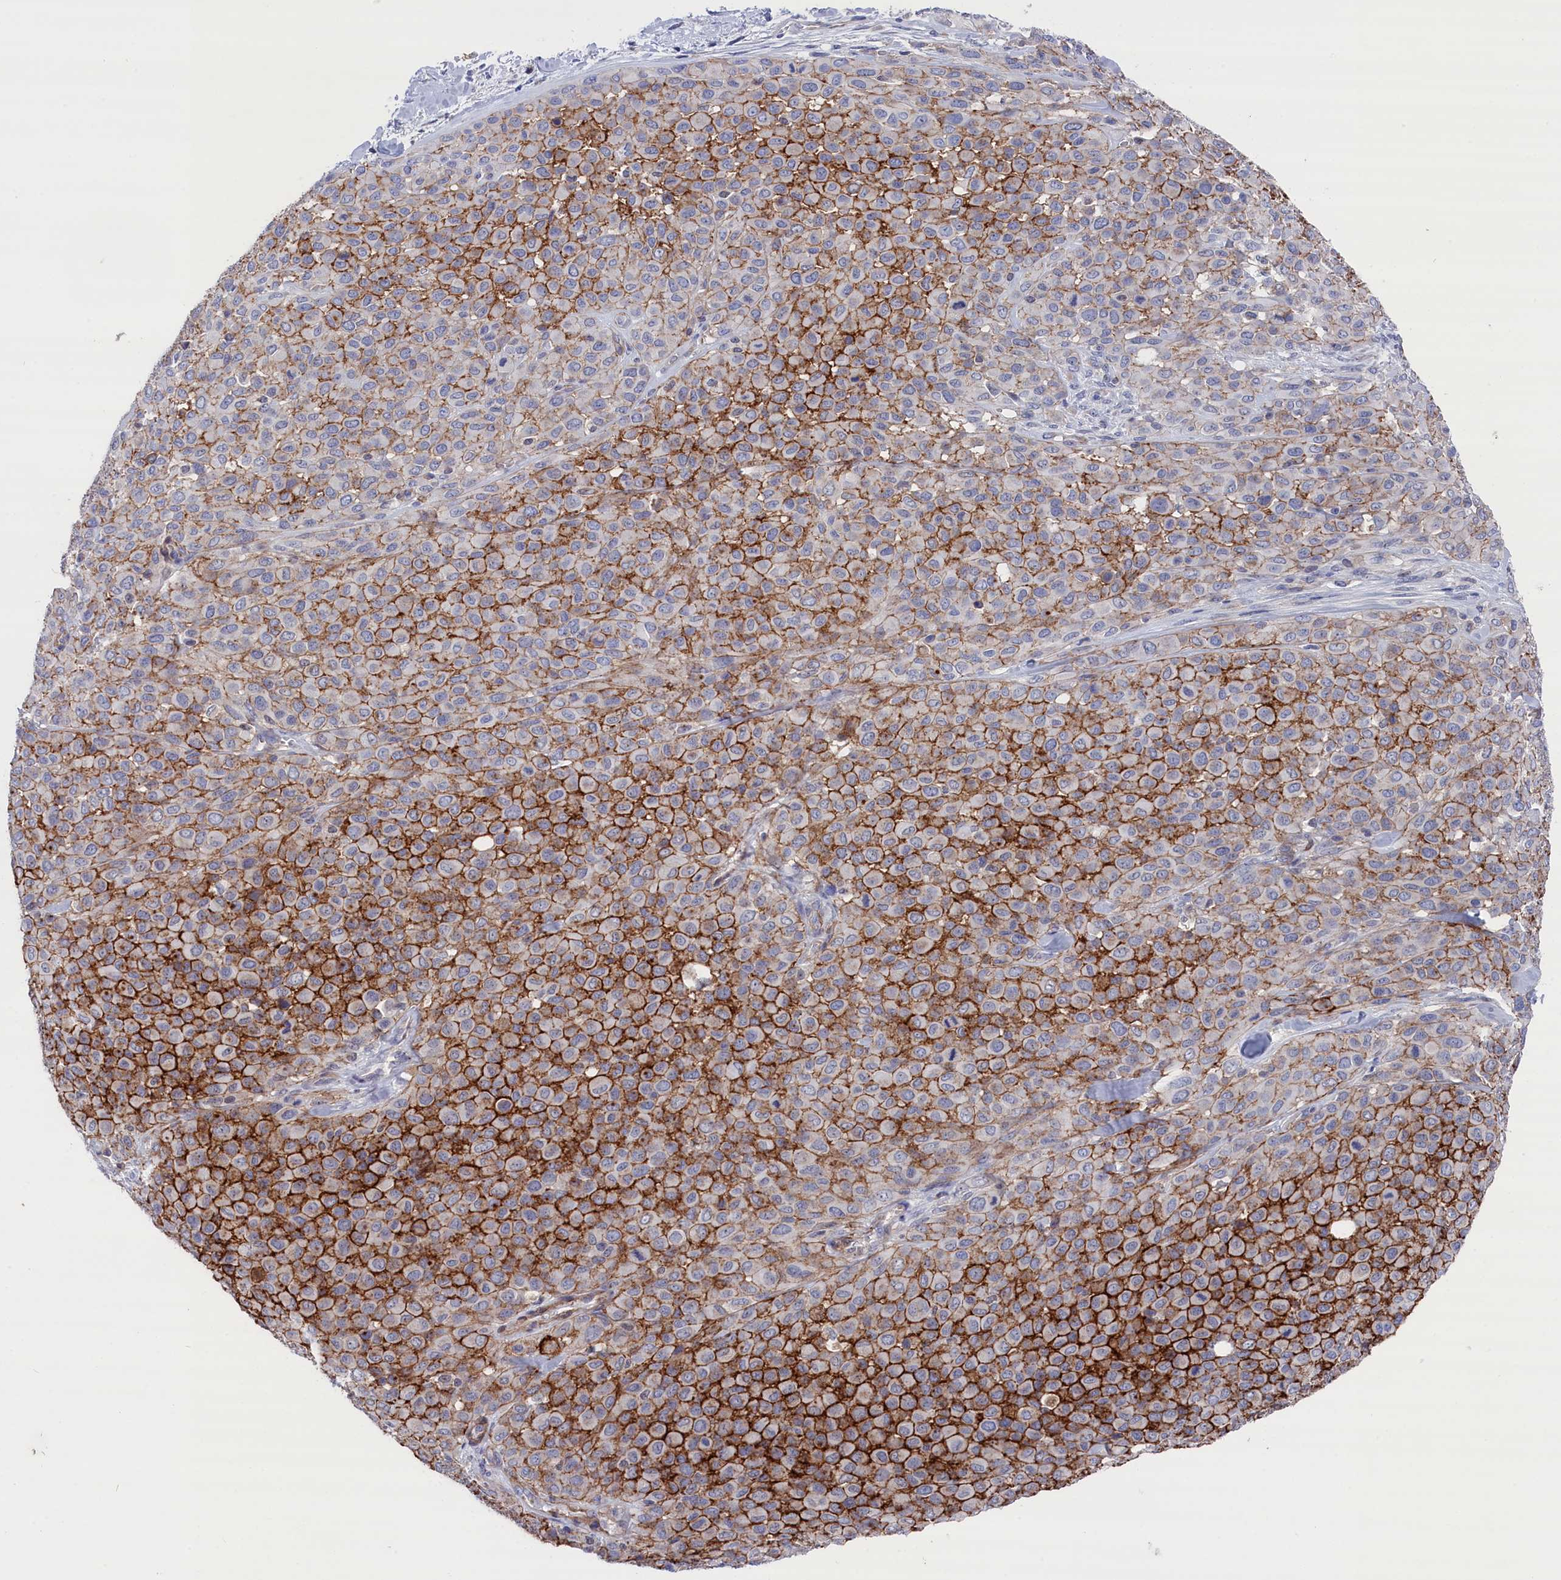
{"staining": {"intensity": "strong", "quantity": "25%-75%", "location": "cytoplasmic/membranous"}, "tissue": "melanoma", "cell_type": "Tumor cells", "image_type": "cancer", "snomed": [{"axis": "morphology", "description": "Malignant melanoma, Metastatic site"}, {"axis": "topography", "description": "Skin"}], "caption": "Melanoma stained for a protein (brown) demonstrates strong cytoplasmic/membranous positive expression in approximately 25%-75% of tumor cells.", "gene": "GPR108", "patient": {"sex": "female", "age": 81}}